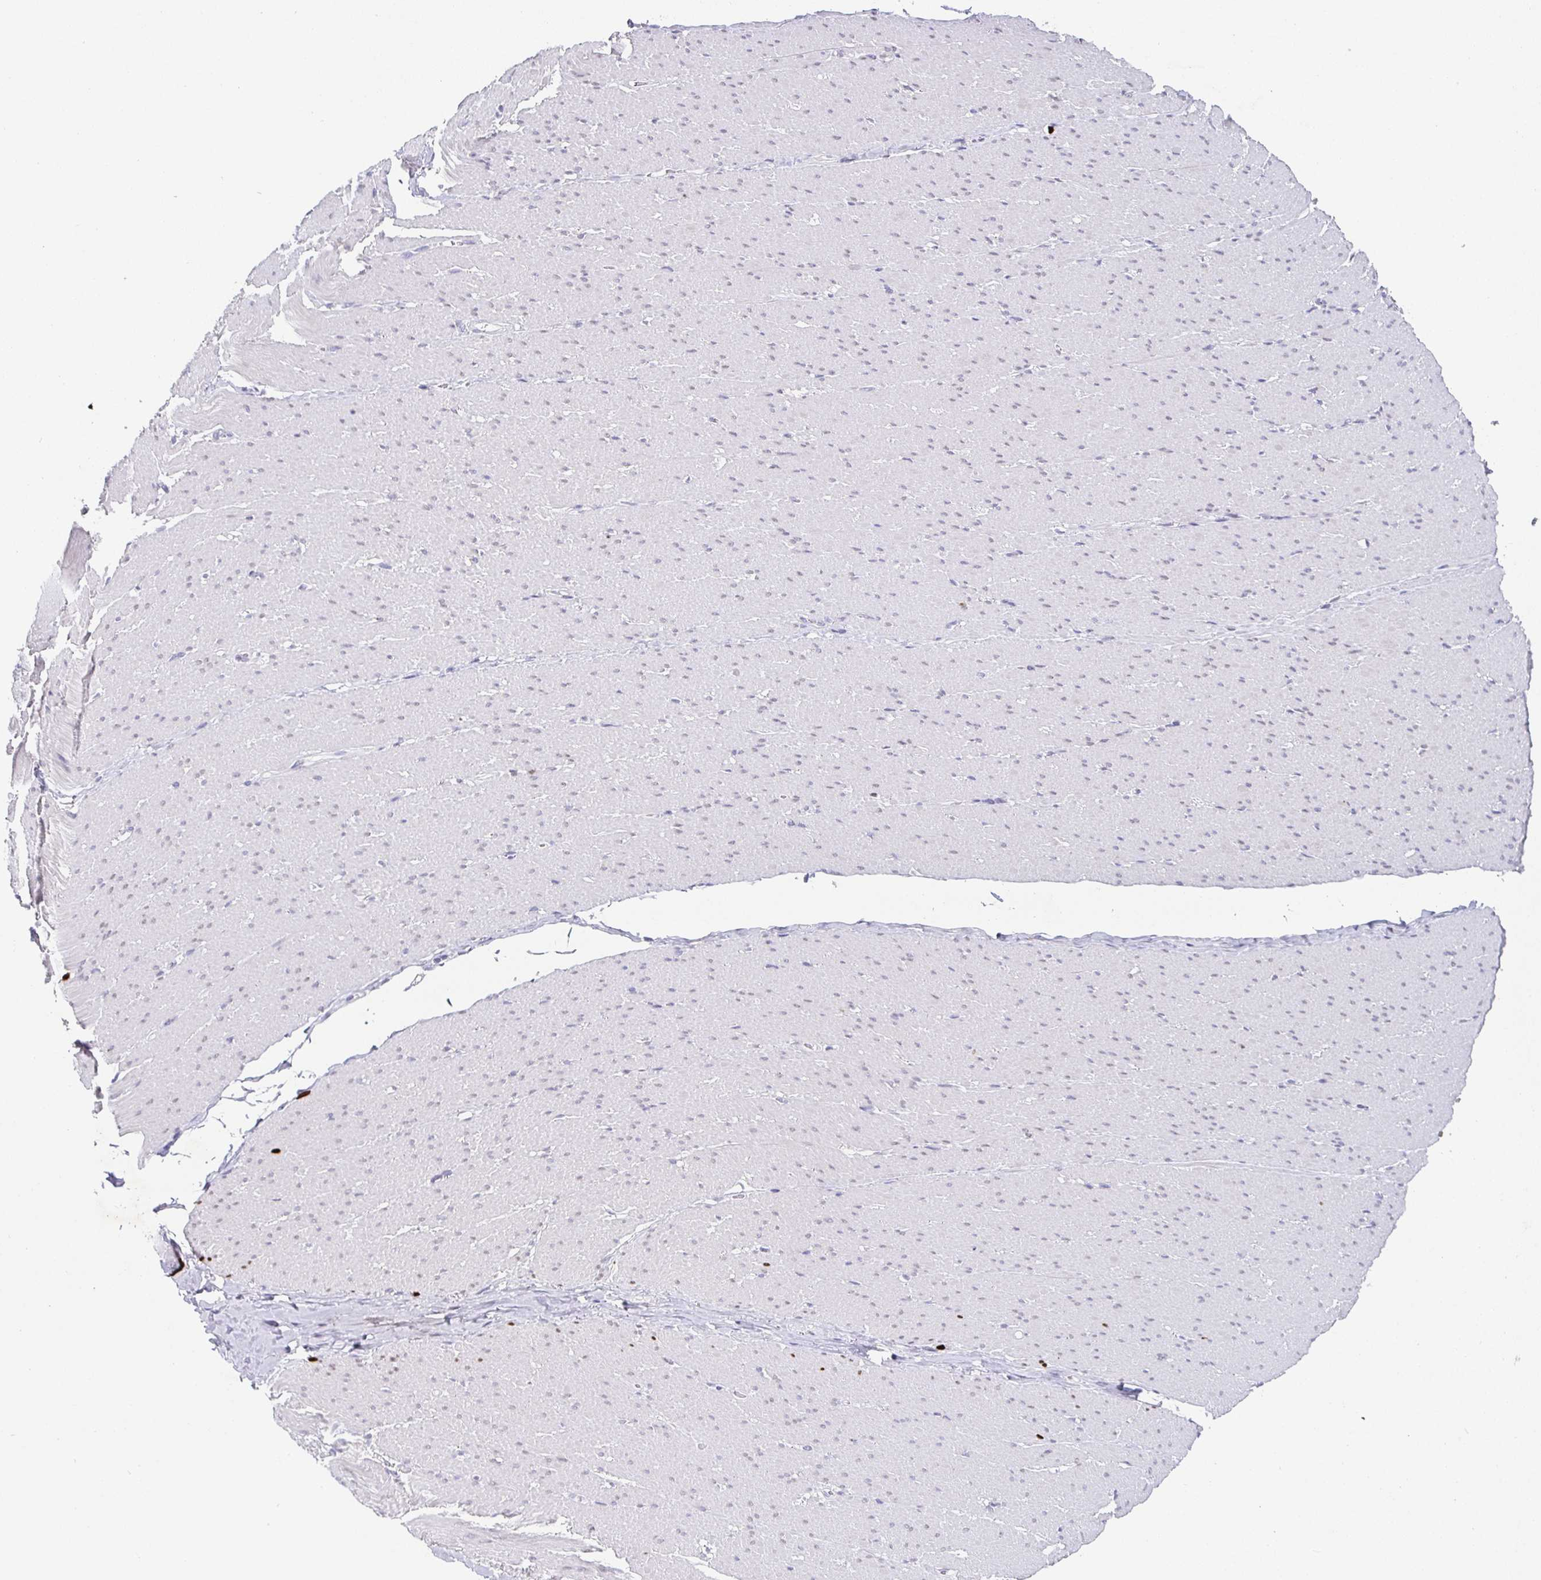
{"staining": {"intensity": "negative", "quantity": "none", "location": "none"}, "tissue": "smooth muscle", "cell_type": "Smooth muscle cells", "image_type": "normal", "snomed": [{"axis": "morphology", "description": "Normal tissue, NOS"}, {"axis": "topography", "description": "Smooth muscle"}, {"axis": "topography", "description": "Rectum"}], "caption": "IHC of benign human smooth muscle exhibits no expression in smooth muscle cells. (DAB immunohistochemistry (IHC), high magnification).", "gene": "SATB1", "patient": {"sex": "male", "age": 53}}